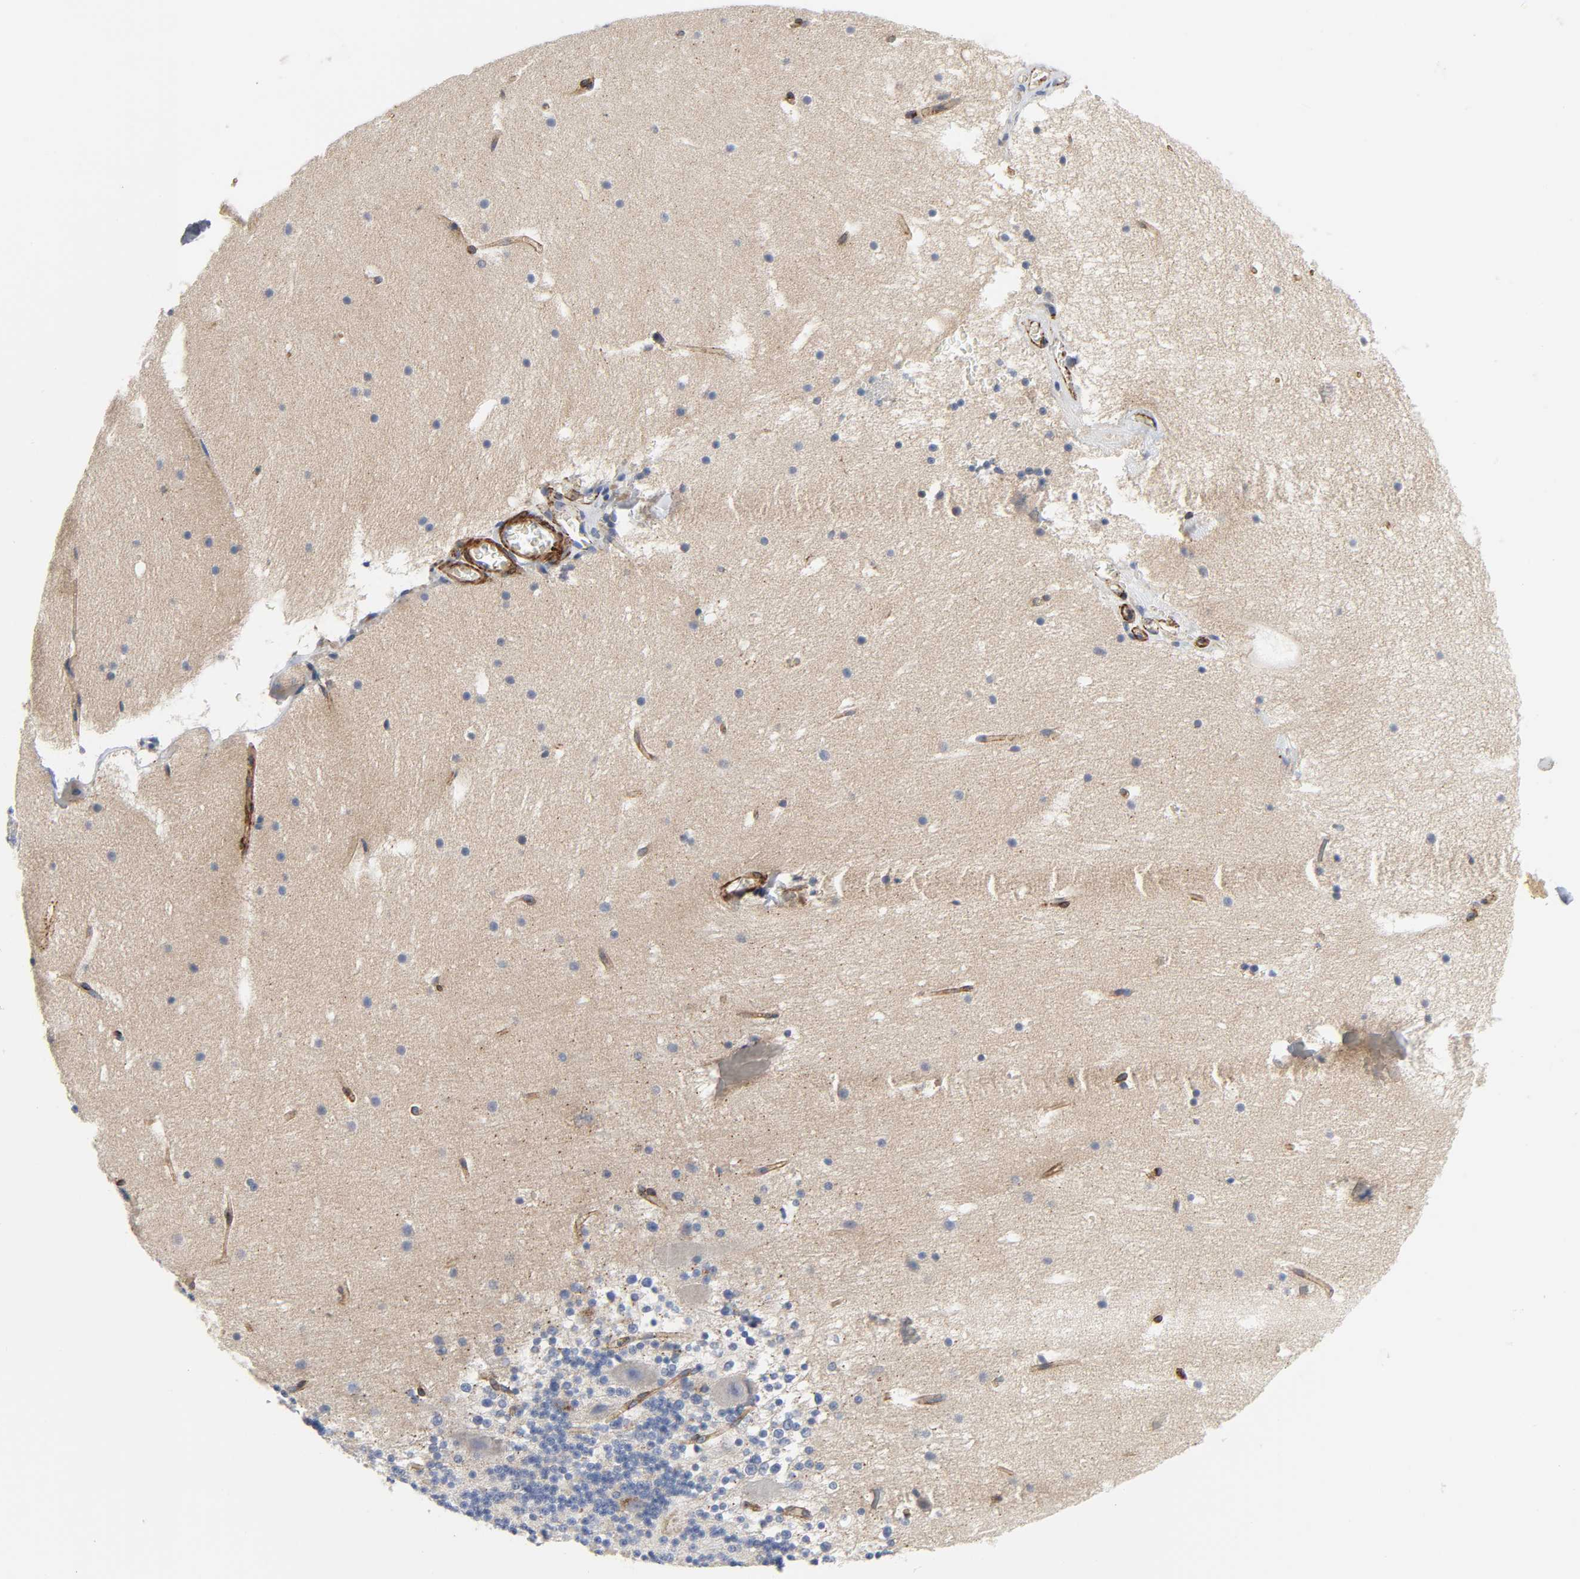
{"staining": {"intensity": "weak", "quantity": "25%-75%", "location": "cytoplasmic/membranous"}, "tissue": "cerebellum", "cell_type": "Cells in granular layer", "image_type": "normal", "snomed": [{"axis": "morphology", "description": "Normal tissue, NOS"}, {"axis": "topography", "description": "Cerebellum"}], "caption": "Protein staining shows weak cytoplasmic/membranous expression in about 25%-75% of cells in granular layer in normal cerebellum.", "gene": "ARHGAP1", "patient": {"sex": "male", "age": 45}}